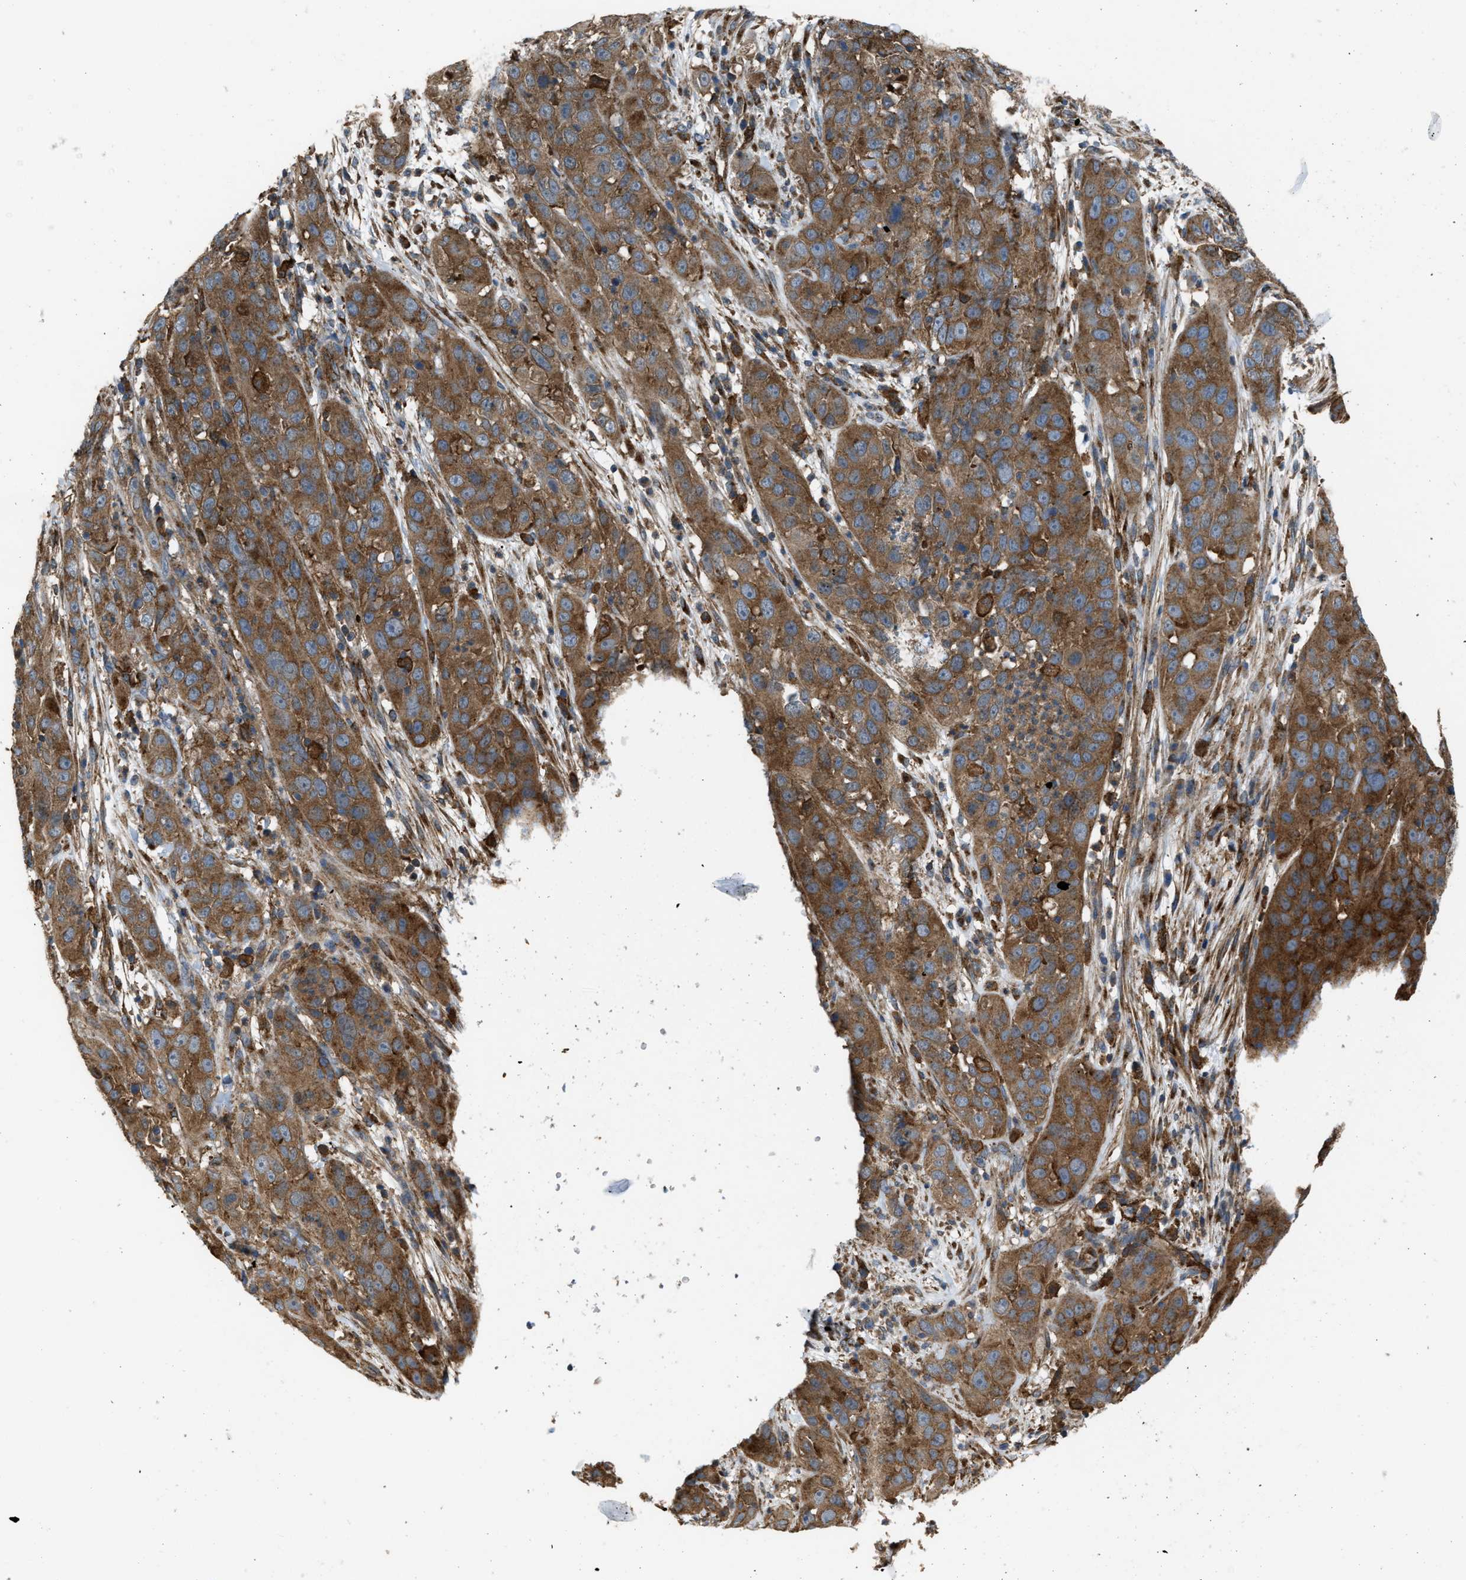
{"staining": {"intensity": "moderate", "quantity": ">75%", "location": "cytoplasmic/membranous"}, "tissue": "cervical cancer", "cell_type": "Tumor cells", "image_type": "cancer", "snomed": [{"axis": "morphology", "description": "Squamous cell carcinoma, NOS"}, {"axis": "topography", "description": "Cervix"}], "caption": "Cervical squamous cell carcinoma stained with a protein marker reveals moderate staining in tumor cells.", "gene": "PICALM", "patient": {"sex": "female", "age": 32}}